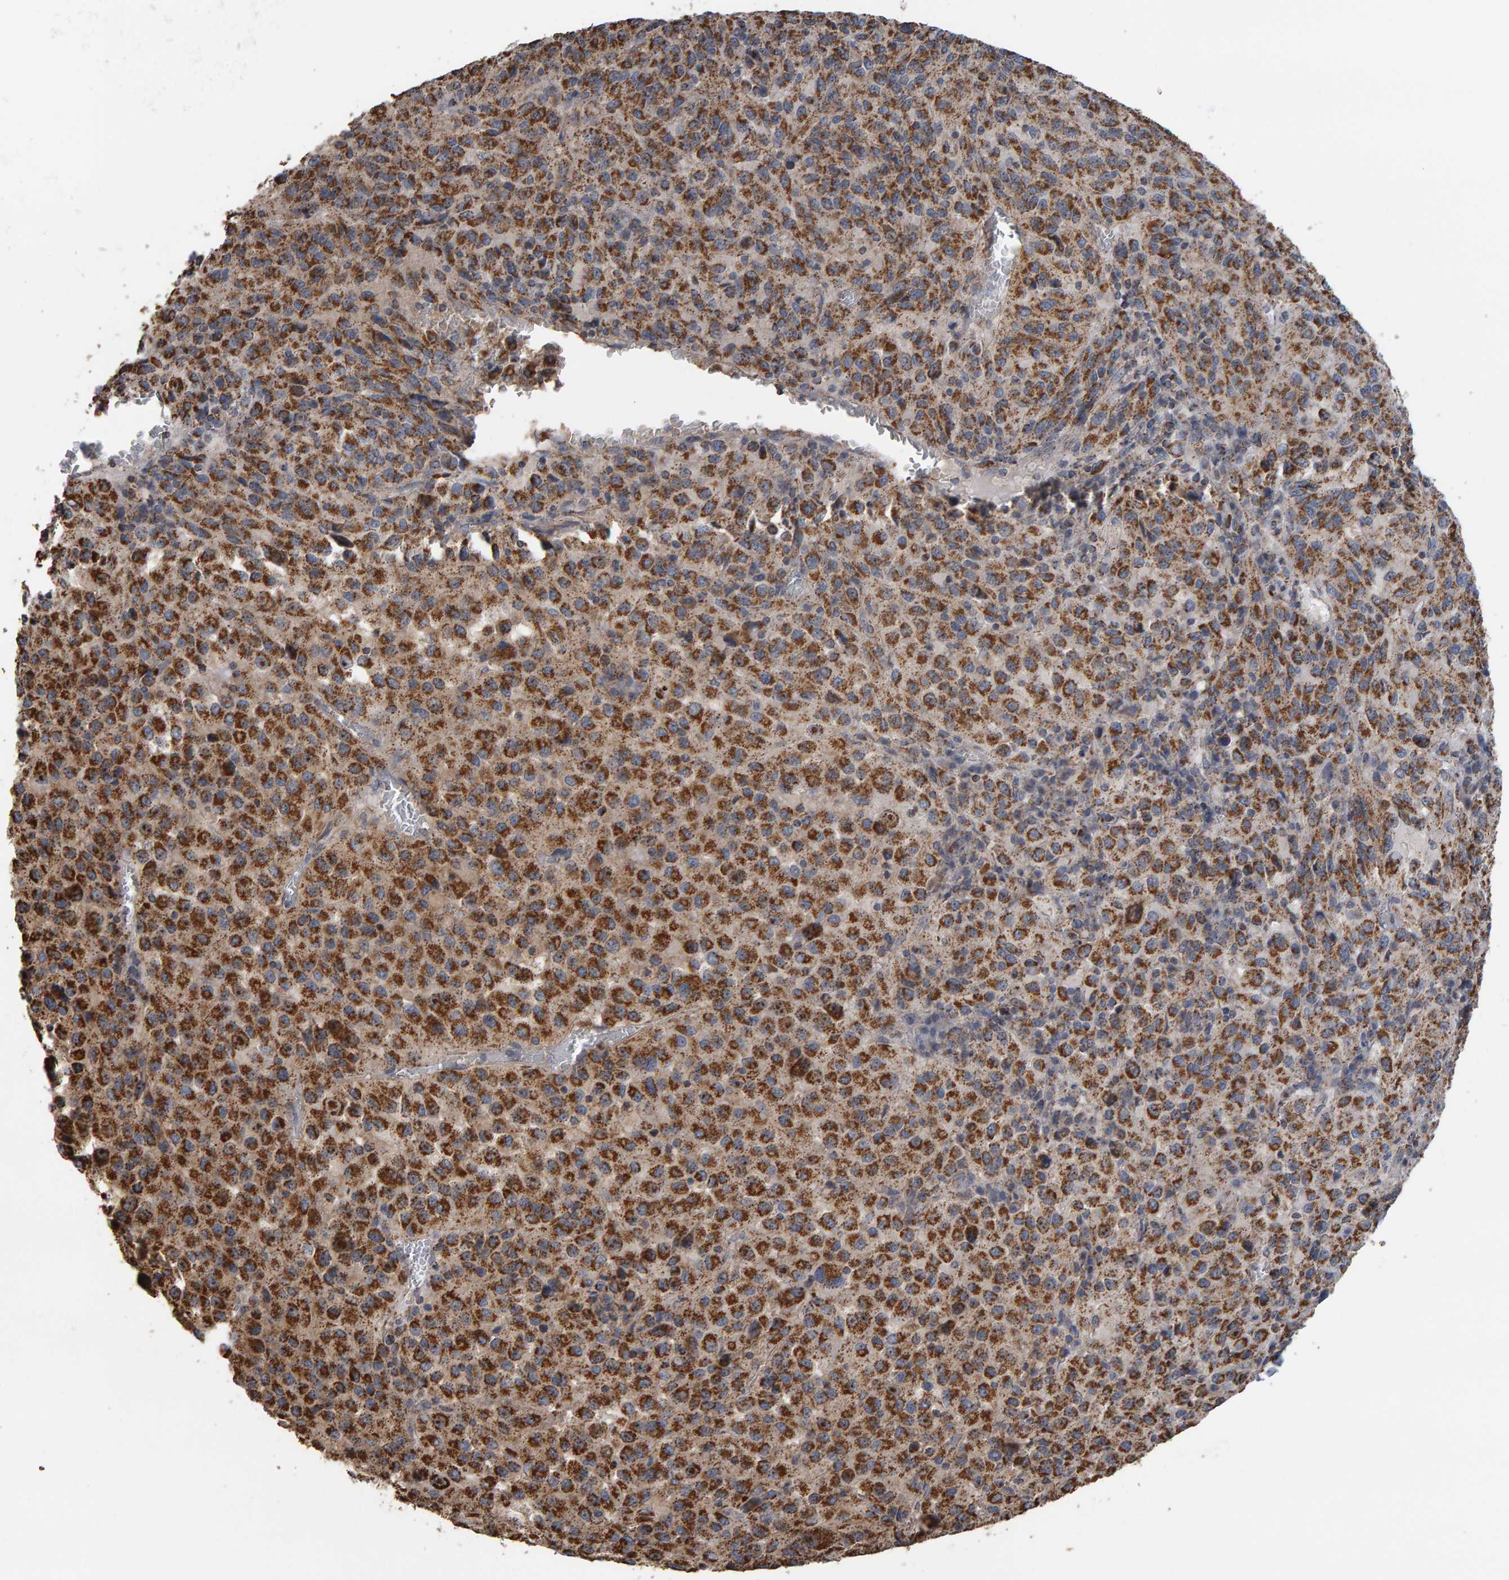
{"staining": {"intensity": "strong", "quantity": ">75%", "location": "cytoplasmic/membranous"}, "tissue": "melanoma", "cell_type": "Tumor cells", "image_type": "cancer", "snomed": [{"axis": "morphology", "description": "Malignant melanoma, Metastatic site"}, {"axis": "topography", "description": "Lung"}], "caption": "Immunohistochemistry photomicrograph of neoplastic tissue: malignant melanoma (metastatic site) stained using immunohistochemistry (IHC) displays high levels of strong protein expression localized specifically in the cytoplasmic/membranous of tumor cells, appearing as a cytoplasmic/membranous brown color.", "gene": "TOM1L1", "patient": {"sex": "male", "age": 64}}